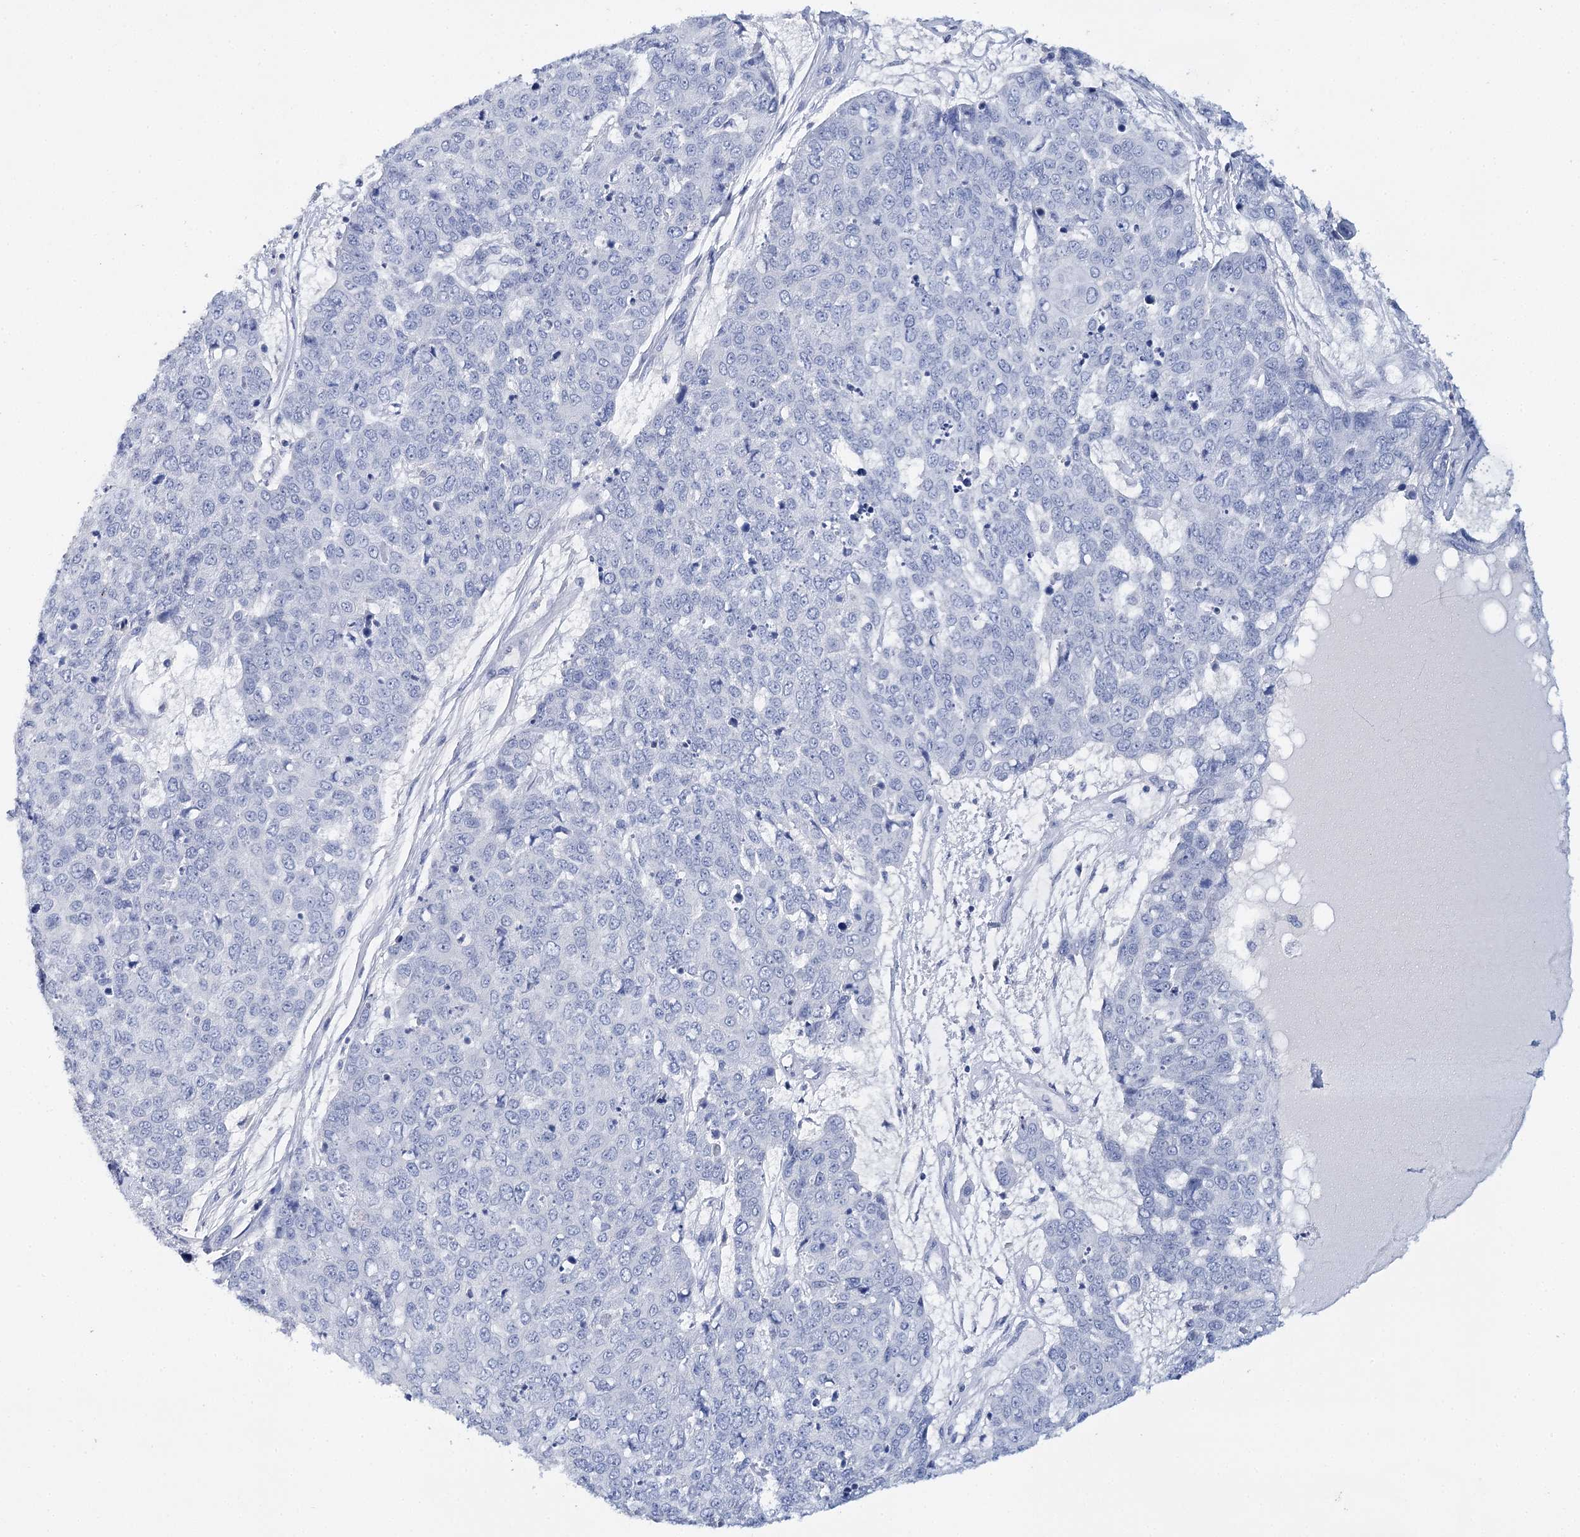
{"staining": {"intensity": "negative", "quantity": "none", "location": "none"}, "tissue": "skin cancer", "cell_type": "Tumor cells", "image_type": "cancer", "snomed": [{"axis": "morphology", "description": "Squamous cell carcinoma, NOS"}, {"axis": "topography", "description": "Skin"}], "caption": "A photomicrograph of human skin cancer (squamous cell carcinoma) is negative for staining in tumor cells. Brightfield microscopy of immunohistochemistry stained with DAB (3,3'-diaminobenzidine) (brown) and hematoxylin (blue), captured at high magnification.", "gene": "CEACAM8", "patient": {"sex": "female", "age": 44}}